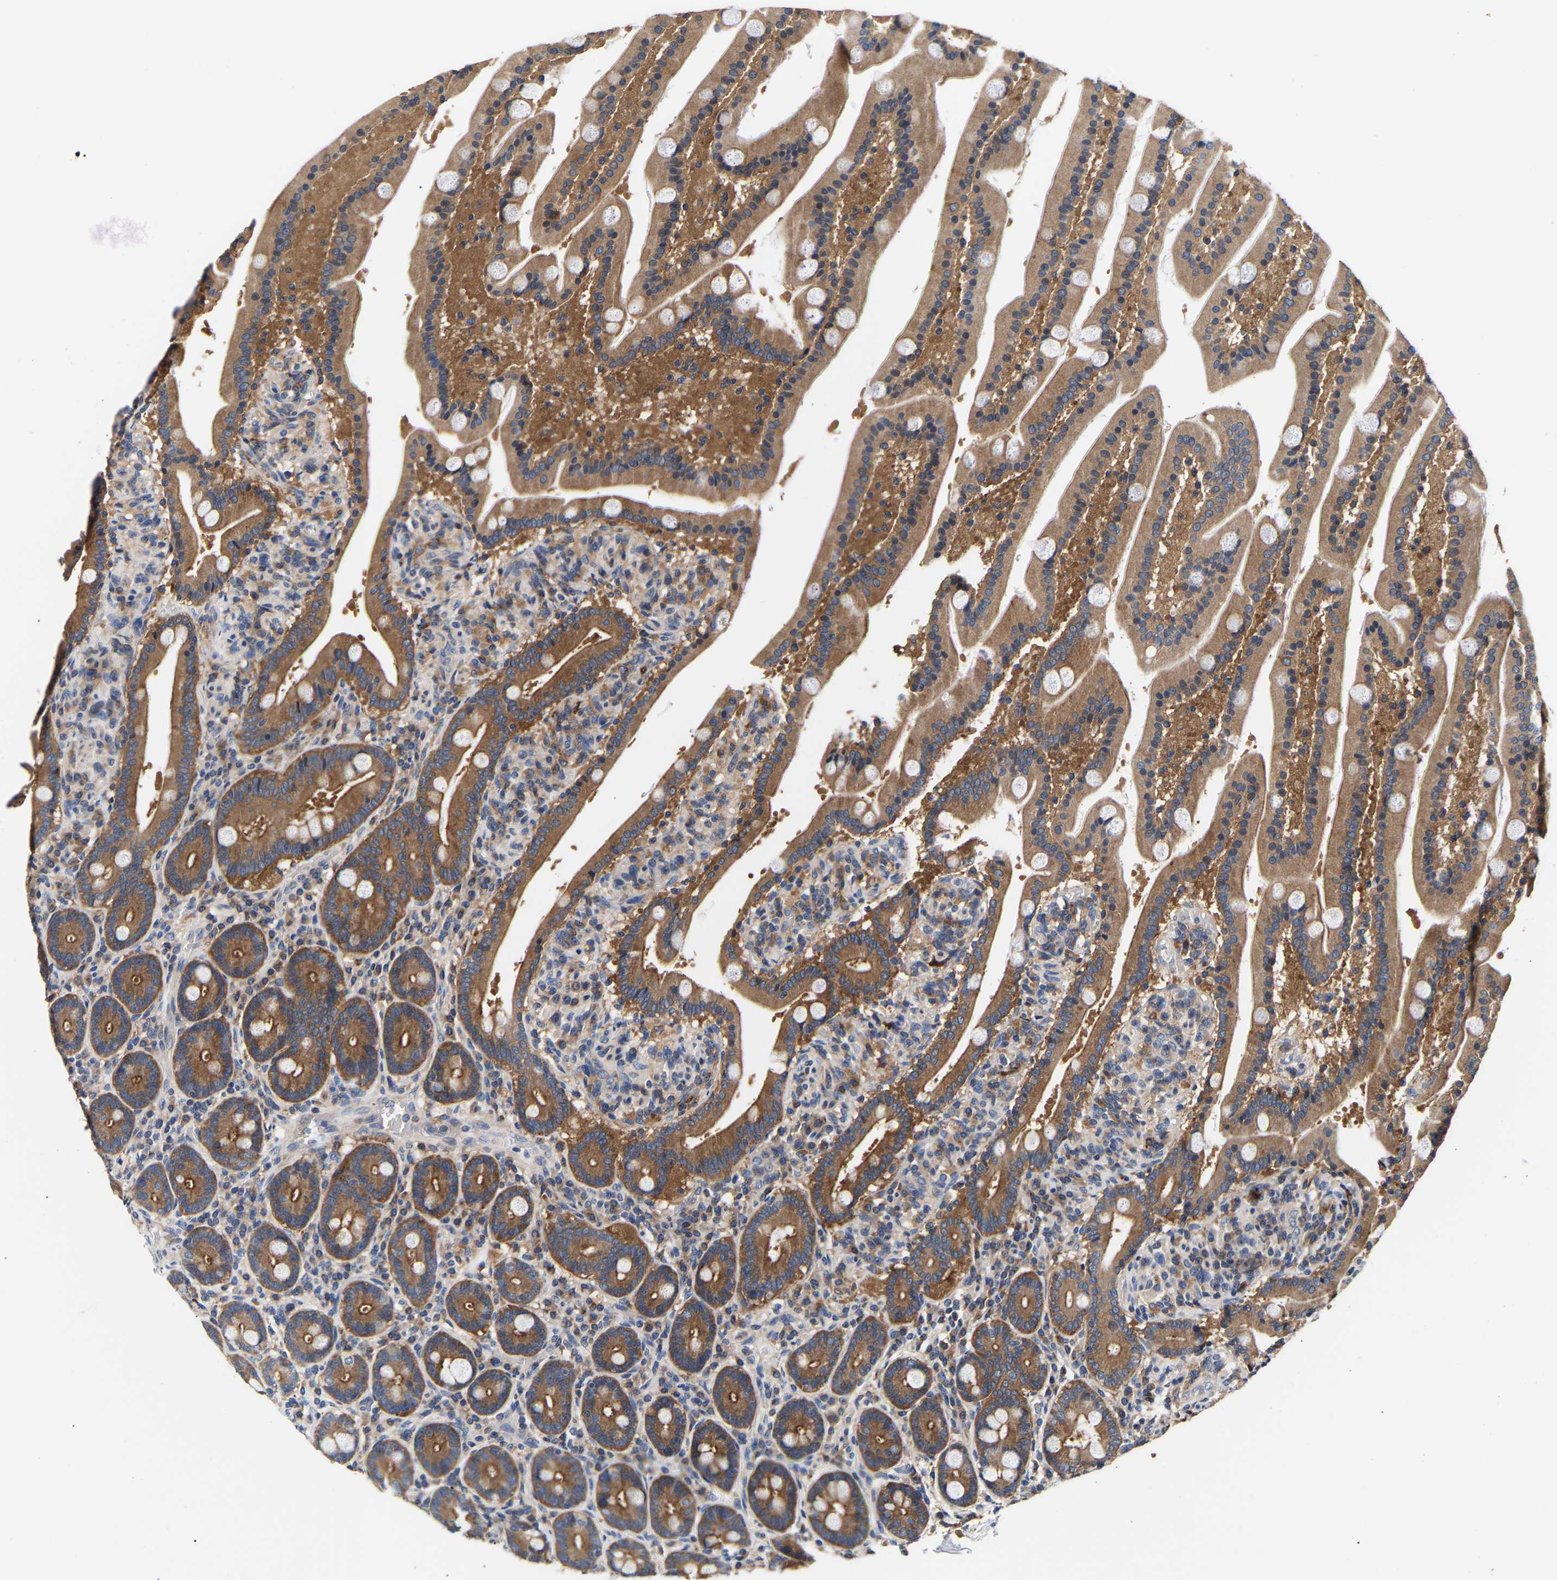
{"staining": {"intensity": "moderate", "quantity": ">75%", "location": "cytoplasmic/membranous"}, "tissue": "duodenum", "cell_type": "Glandular cells", "image_type": "normal", "snomed": [{"axis": "morphology", "description": "Normal tissue, NOS"}, {"axis": "topography", "description": "Duodenum"}], "caption": "Immunohistochemical staining of unremarkable duodenum displays moderate cytoplasmic/membranous protein positivity in about >75% of glandular cells. Nuclei are stained in blue.", "gene": "LRBA", "patient": {"sex": "male", "age": 54}}